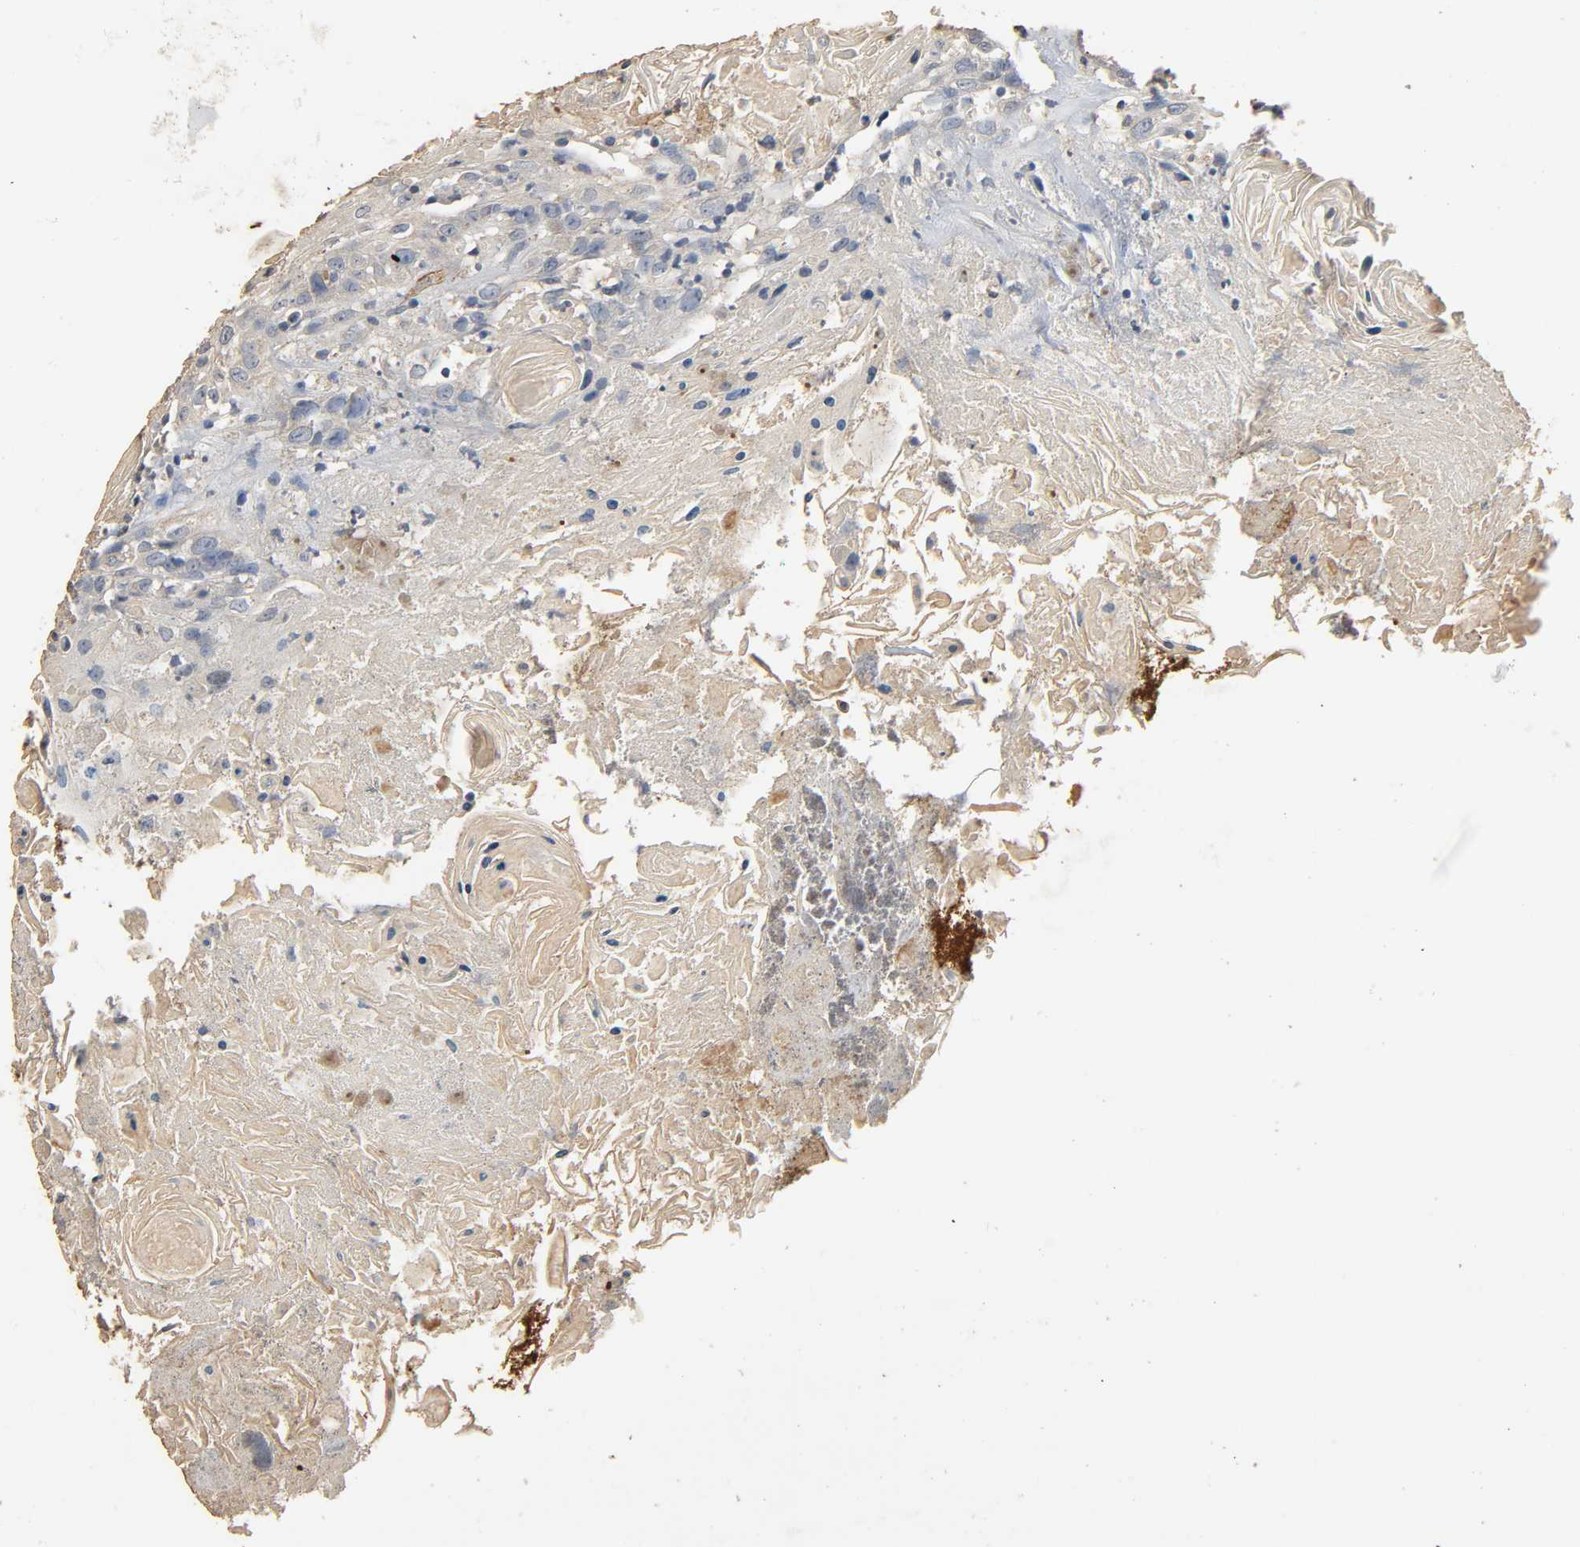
{"staining": {"intensity": "weak", "quantity": "25%-75%", "location": "cytoplasmic/membranous"}, "tissue": "head and neck cancer", "cell_type": "Tumor cells", "image_type": "cancer", "snomed": [{"axis": "morphology", "description": "Squamous cell carcinoma, NOS"}, {"axis": "topography", "description": "Head-Neck"}], "caption": "Immunohistochemical staining of human head and neck cancer reveals weak cytoplasmic/membranous protein positivity in about 25%-75% of tumor cells. (IHC, brightfield microscopy, high magnification).", "gene": "GSTA3", "patient": {"sex": "female", "age": 84}}